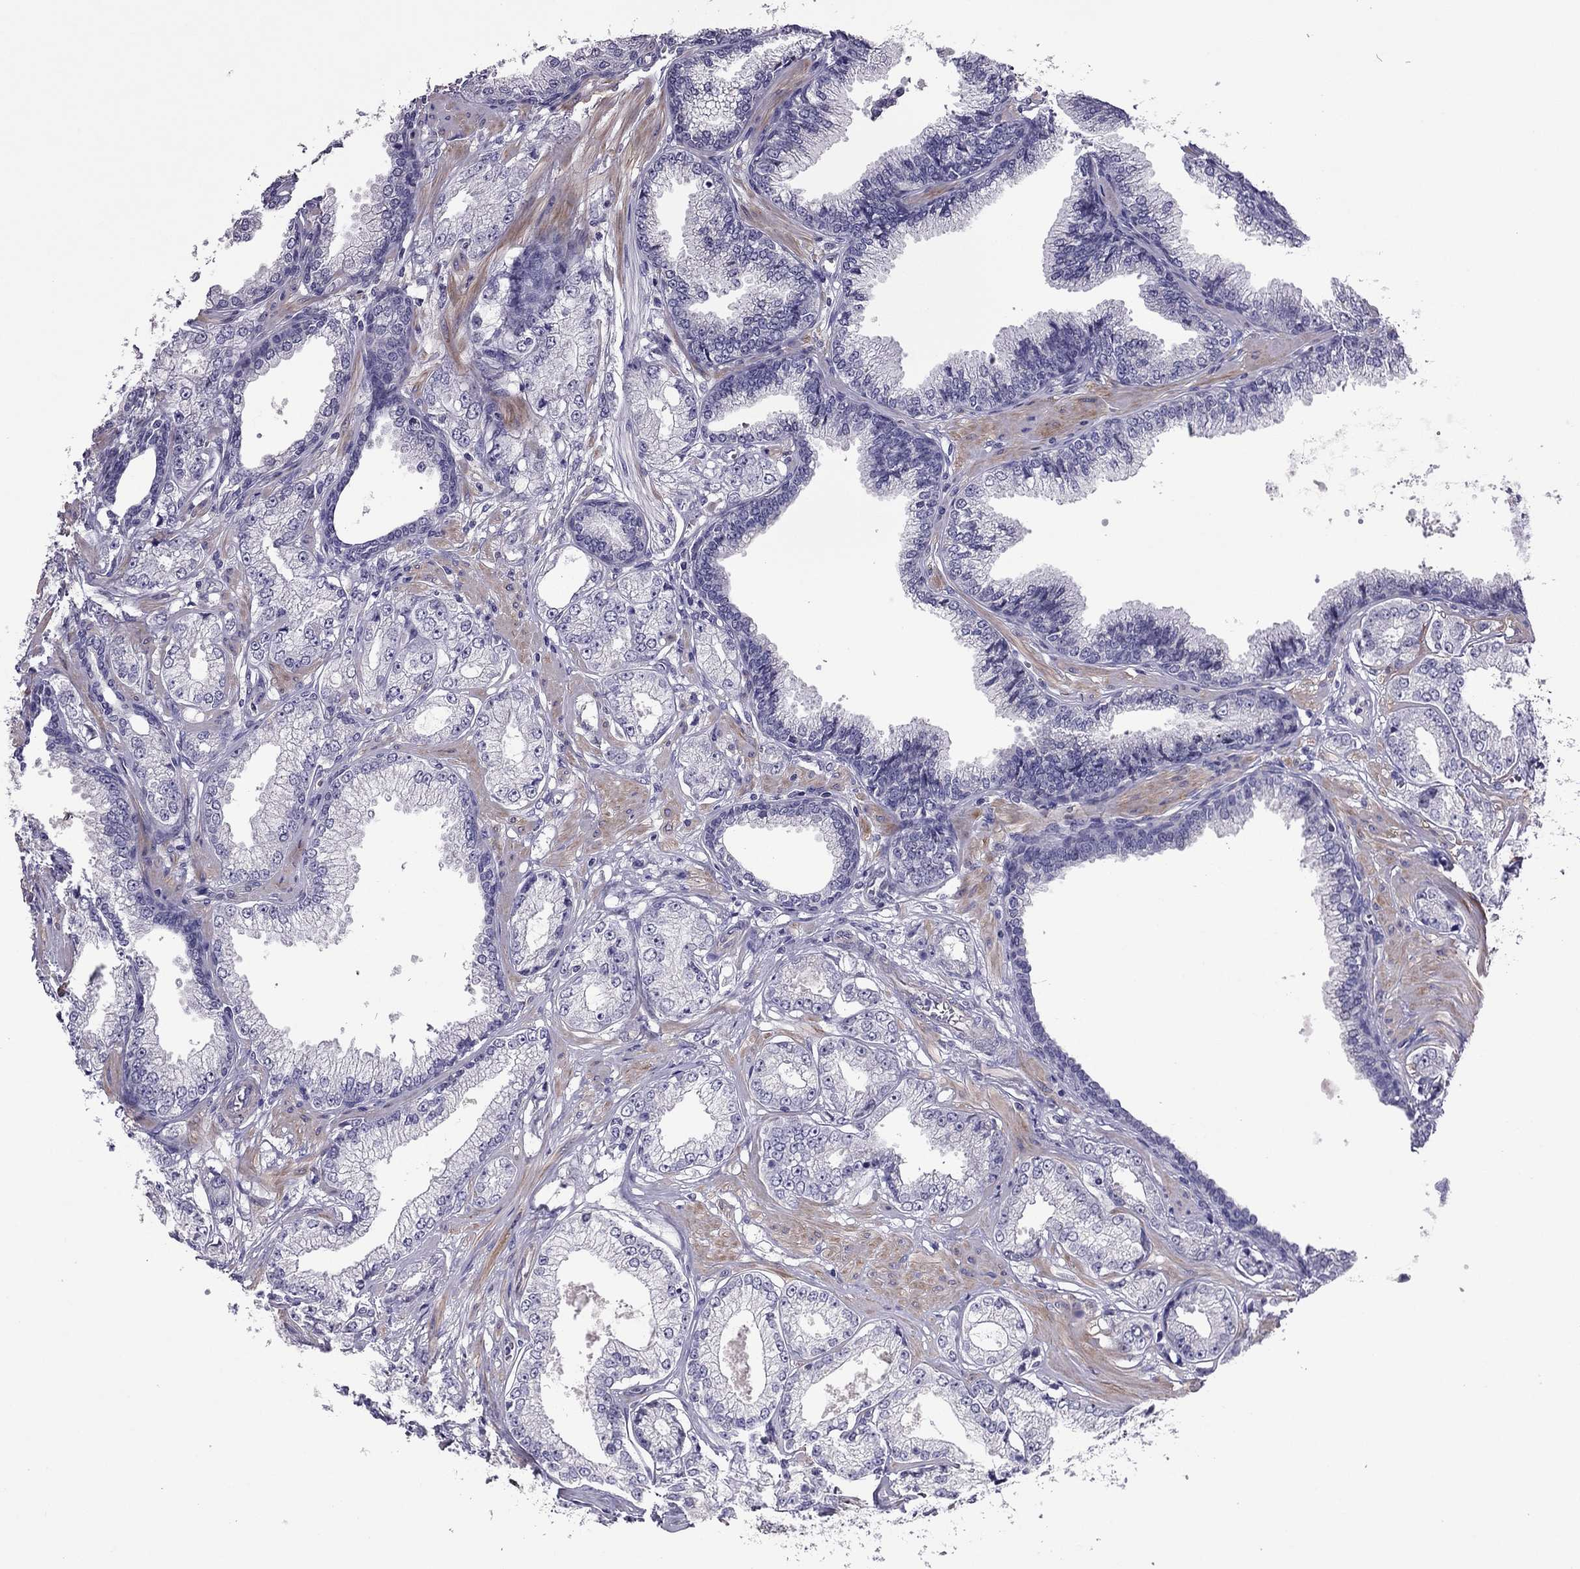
{"staining": {"intensity": "negative", "quantity": "none", "location": "none"}, "tissue": "prostate cancer", "cell_type": "Tumor cells", "image_type": "cancer", "snomed": [{"axis": "morphology", "description": "Adenocarcinoma, NOS"}, {"axis": "topography", "description": "Prostate"}], "caption": "IHC of prostate cancer displays no expression in tumor cells.", "gene": "SLC16A8", "patient": {"sex": "male", "age": 64}}